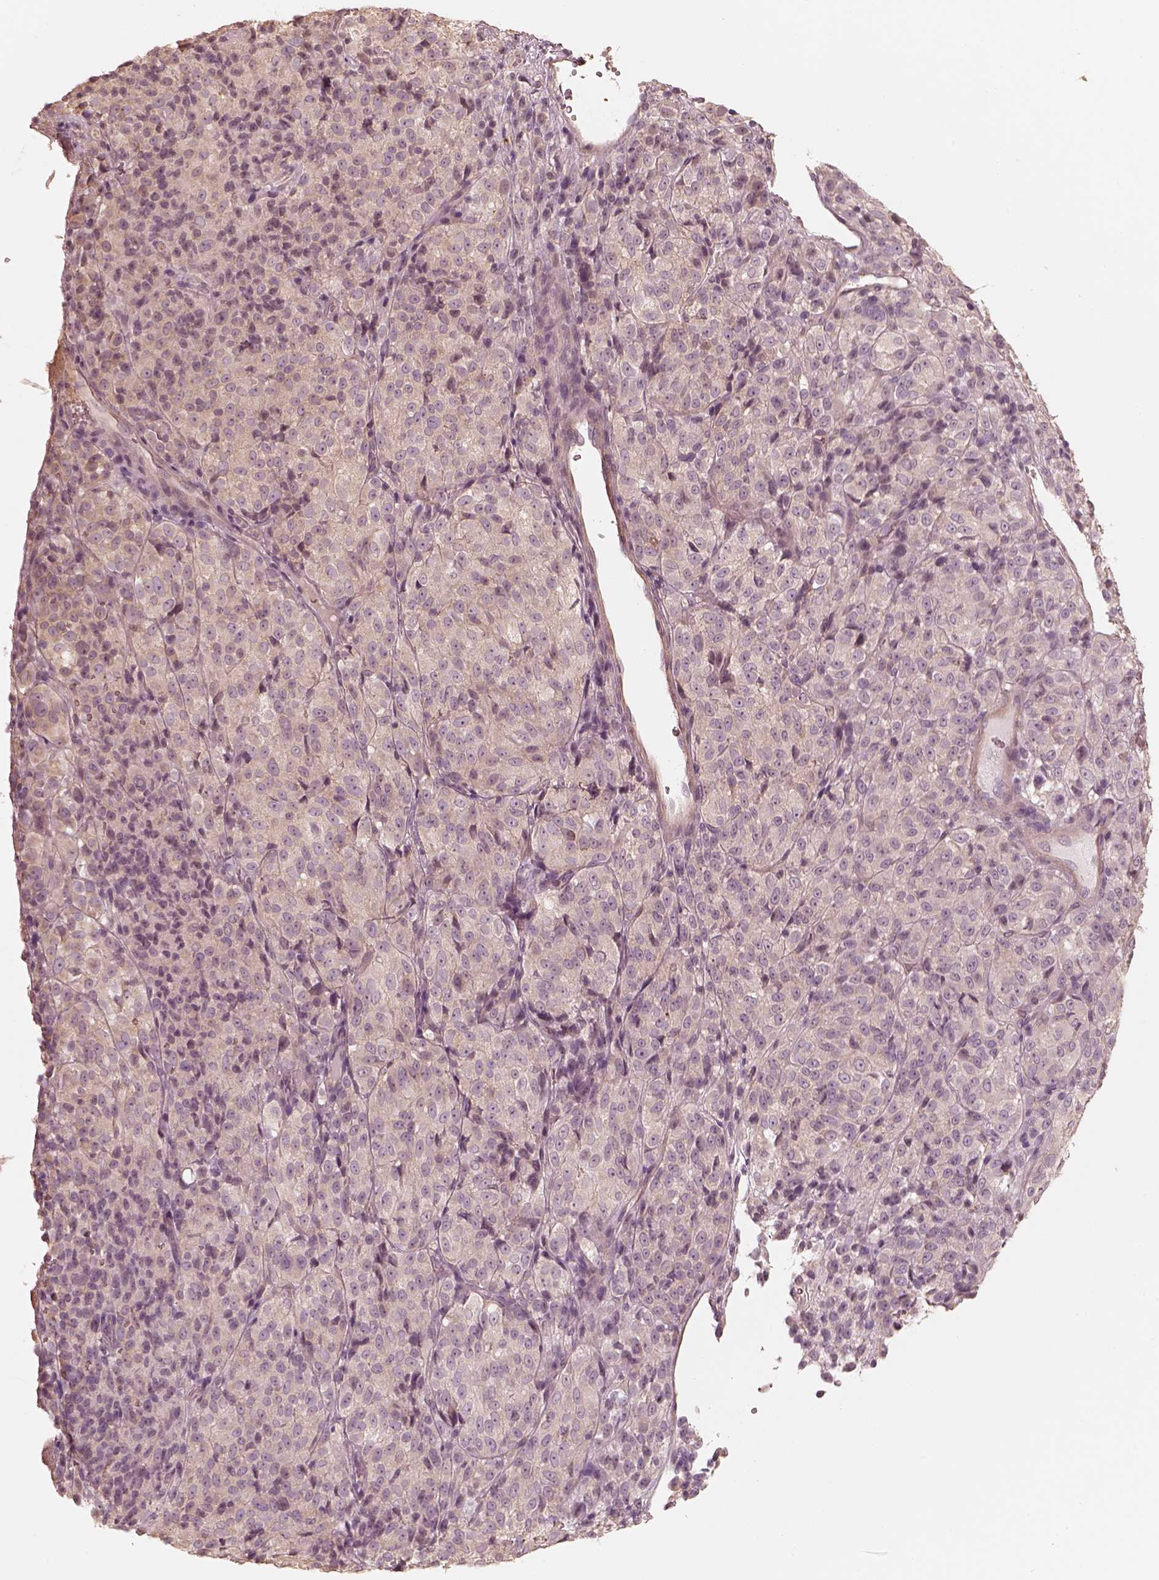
{"staining": {"intensity": "negative", "quantity": "none", "location": "none"}, "tissue": "melanoma", "cell_type": "Tumor cells", "image_type": "cancer", "snomed": [{"axis": "morphology", "description": "Malignant melanoma, Metastatic site"}, {"axis": "topography", "description": "Brain"}], "caption": "IHC of human malignant melanoma (metastatic site) reveals no staining in tumor cells. (Stains: DAB immunohistochemistry with hematoxylin counter stain, Microscopy: brightfield microscopy at high magnification).", "gene": "KIF5C", "patient": {"sex": "female", "age": 56}}